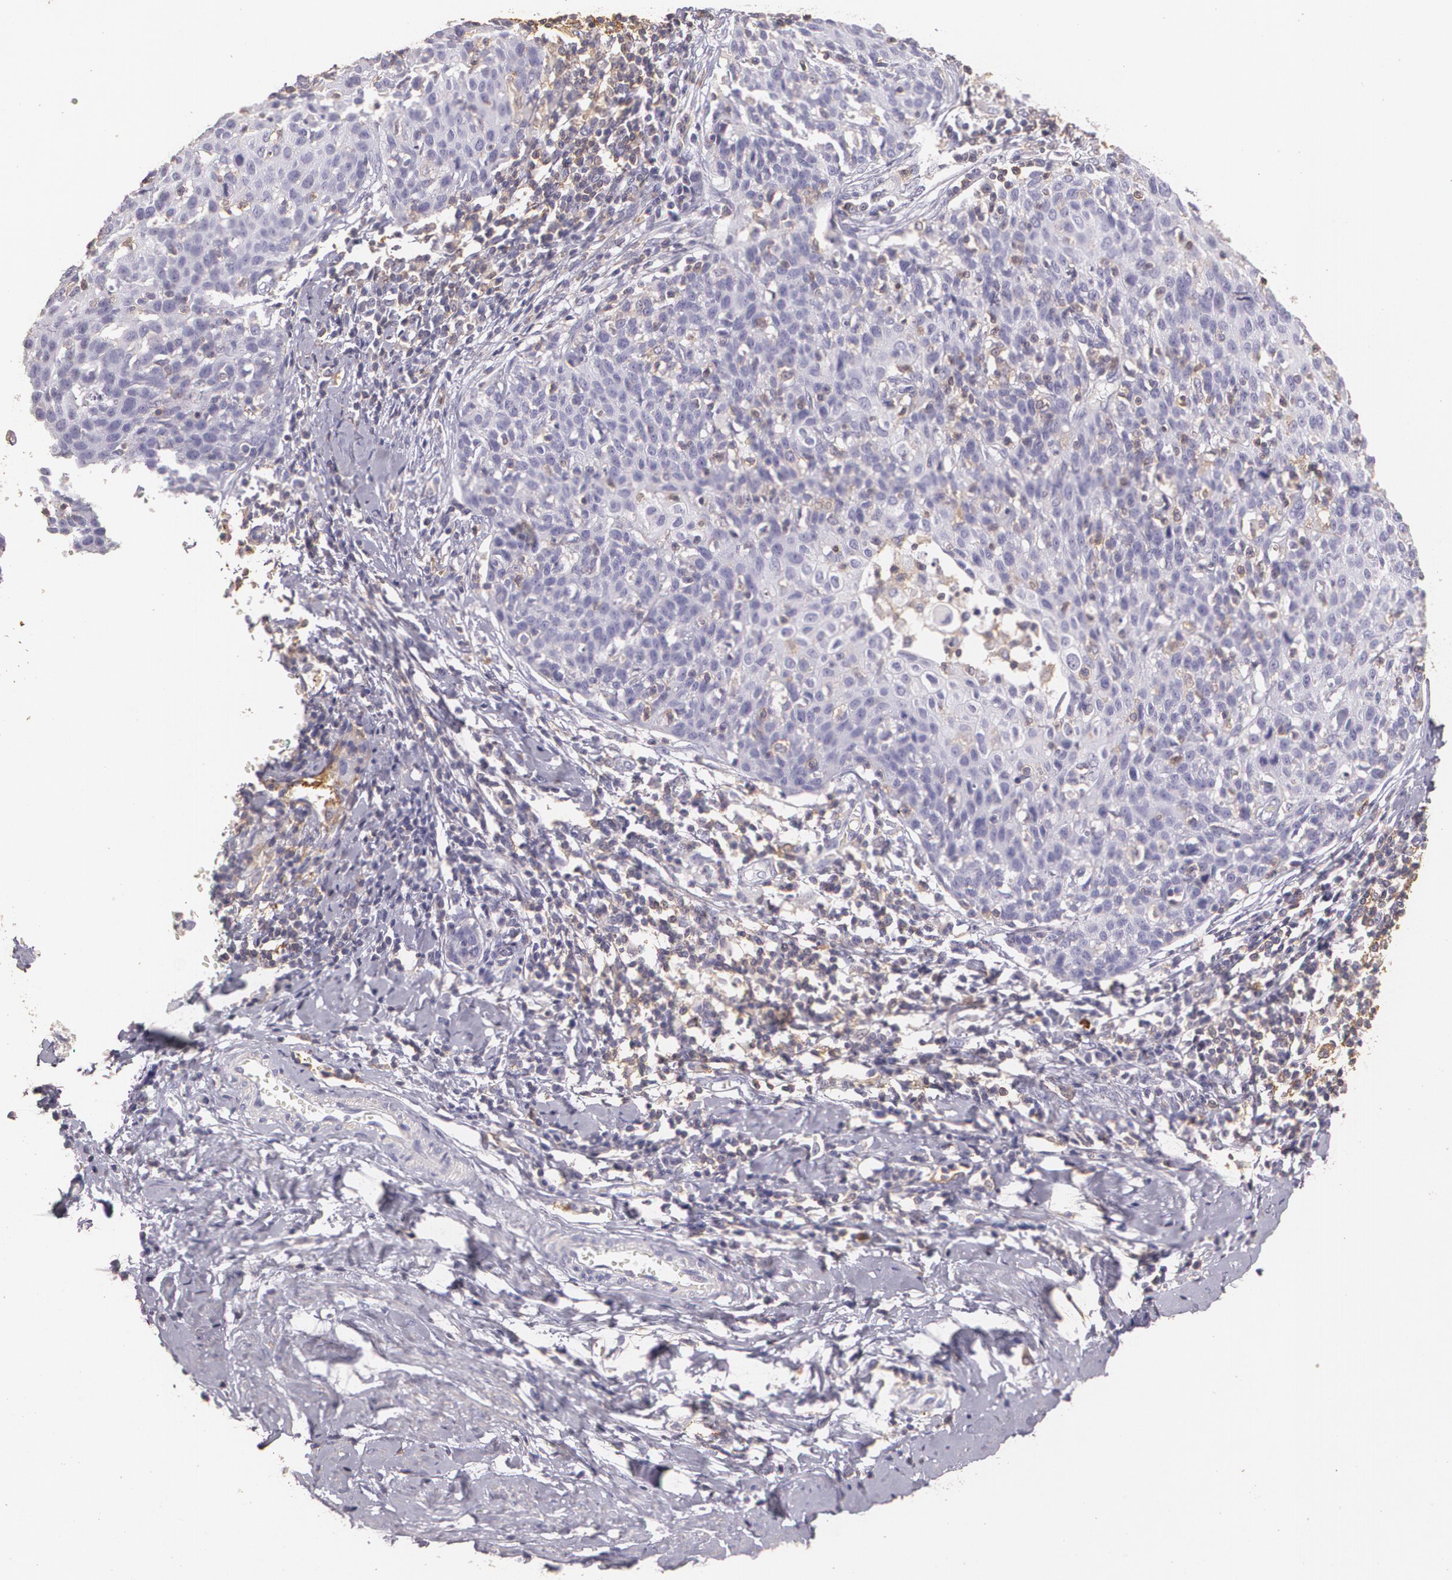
{"staining": {"intensity": "negative", "quantity": "none", "location": "none"}, "tissue": "cervical cancer", "cell_type": "Tumor cells", "image_type": "cancer", "snomed": [{"axis": "morphology", "description": "Squamous cell carcinoma, NOS"}, {"axis": "topography", "description": "Cervix"}], "caption": "Immunohistochemical staining of cervical cancer (squamous cell carcinoma) reveals no significant staining in tumor cells. The staining is performed using DAB (3,3'-diaminobenzidine) brown chromogen with nuclei counter-stained in using hematoxylin.", "gene": "TGFBR1", "patient": {"sex": "female", "age": 39}}